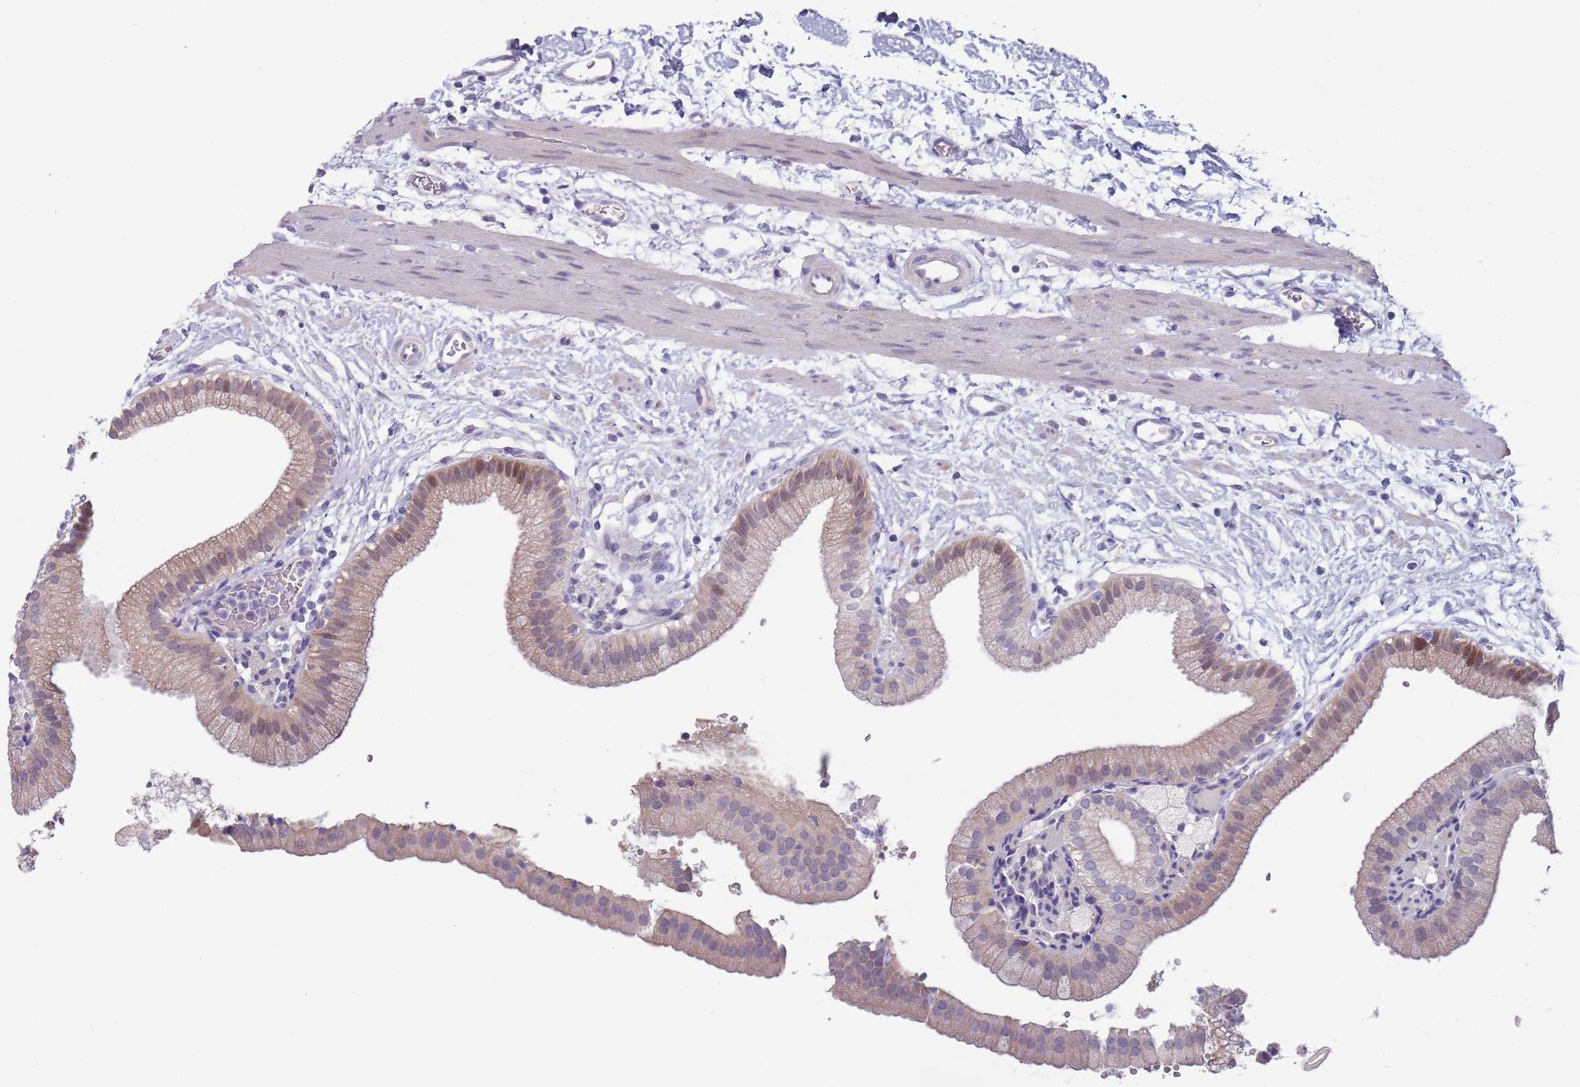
{"staining": {"intensity": "weak", "quantity": ">75%", "location": "cytoplasmic/membranous,nuclear"}, "tissue": "gallbladder", "cell_type": "Glandular cells", "image_type": "normal", "snomed": [{"axis": "morphology", "description": "Normal tissue, NOS"}, {"axis": "topography", "description": "Gallbladder"}], "caption": "Human gallbladder stained for a protein (brown) shows weak cytoplasmic/membranous,nuclear positive positivity in approximately >75% of glandular cells.", "gene": "CLNS1A", "patient": {"sex": "male", "age": 55}}